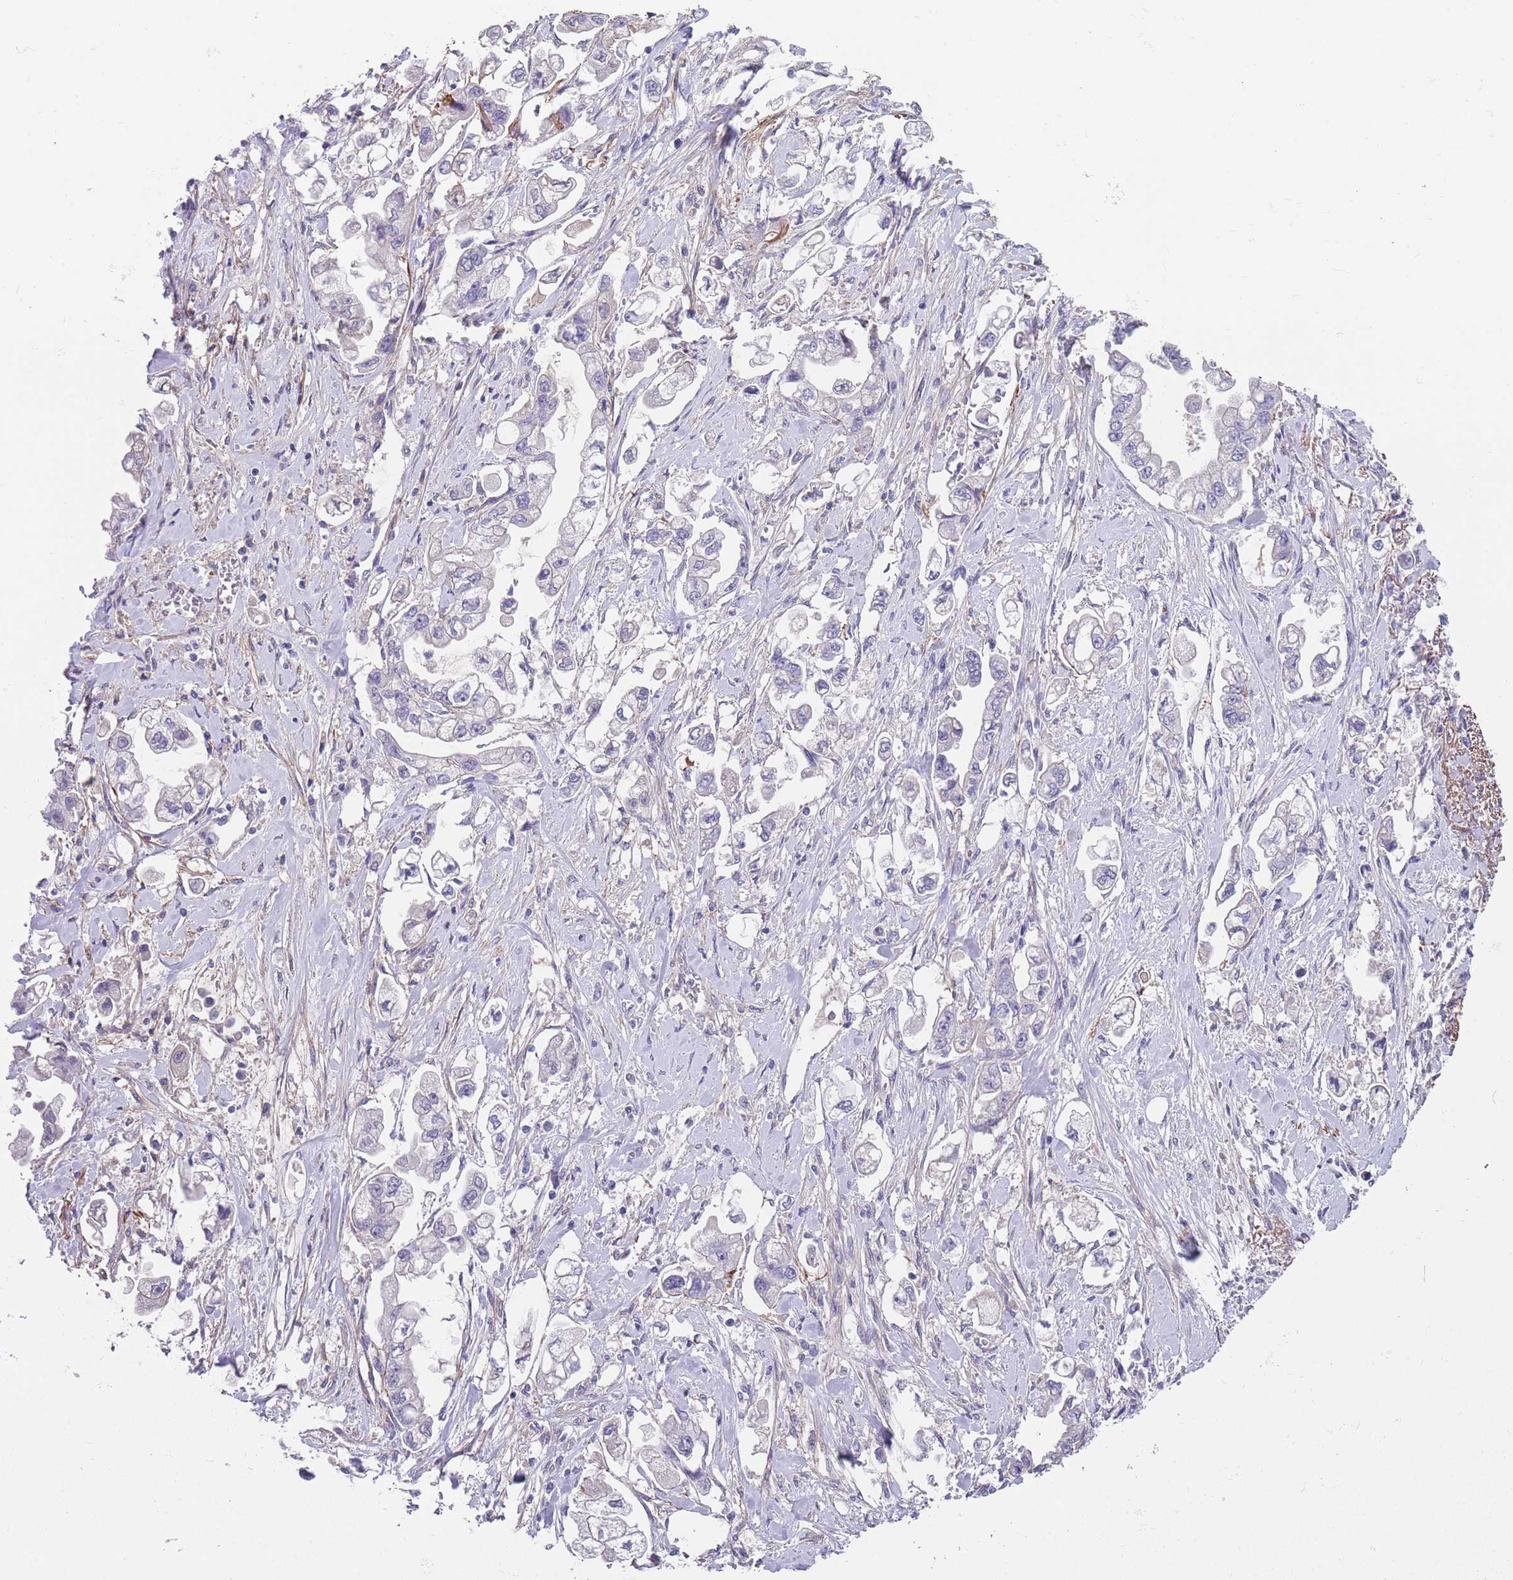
{"staining": {"intensity": "negative", "quantity": "none", "location": "none"}, "tissue": "stomach cancer", "cell_type": "Tumor cells", "image_type": "cancer", "snomed": [{"axis": "morphology", "description": "Adenocarcinoma, NOS"}, {"axis": "topography", "description": "Stomach"}], "caption": "Tumor cells show no significant protein positivity in stomach adenocarcinoma.", "gene": "RNF169", "patient": {"sex": "male", "age": 62}}